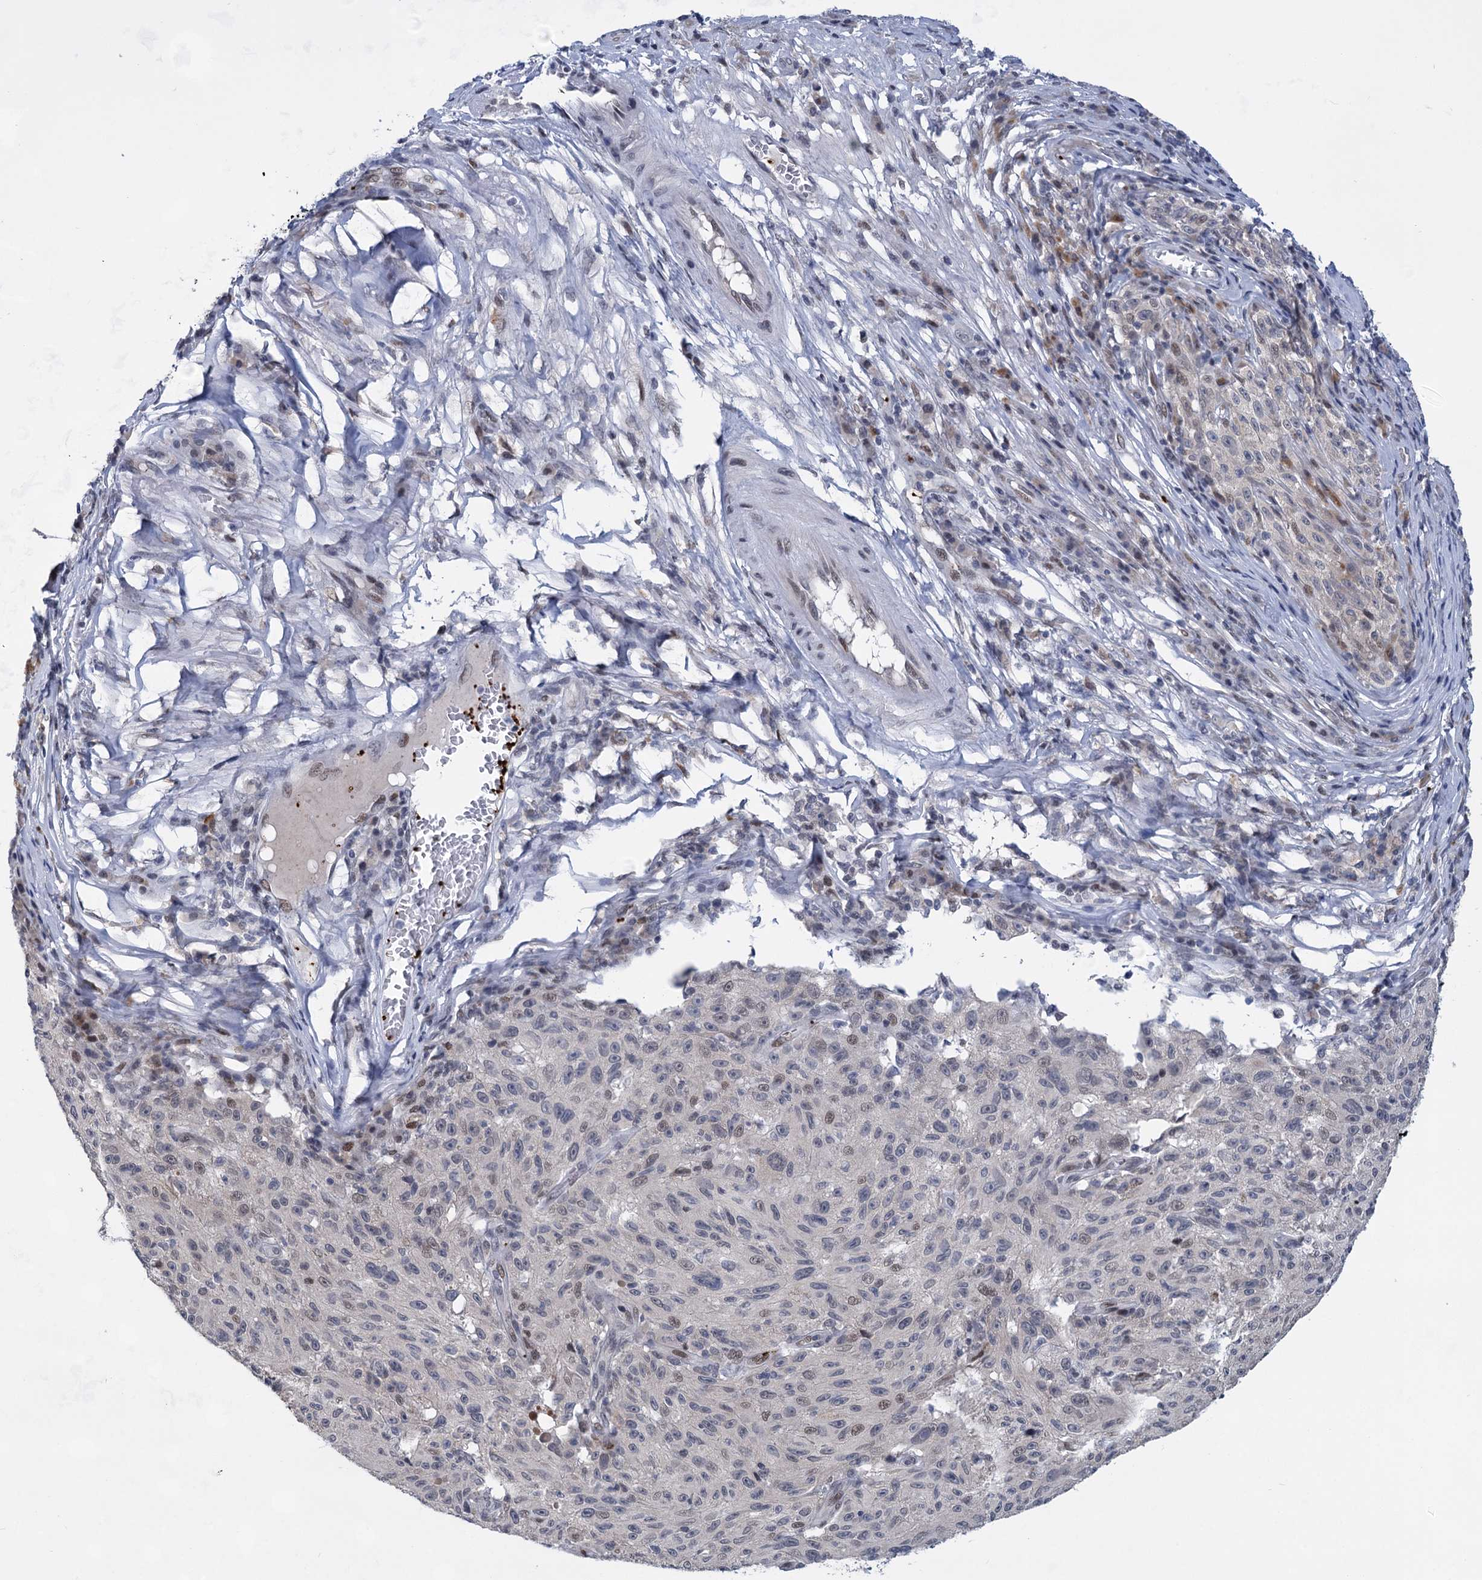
{"staining": {"intensity": "negative", "quantity": "none", "location": "none"}, "tissue": "melanoma", "cell_type": "Tumor cells", "image_type": "cancer", "snomed": [{"axis": "morphology", "description": "Malignant melanoma, NOS"}, {"axis": "topography", "description": "Skin"}], "caption": "Tumor cells are negative for protein expression in human melanoma. Brightfield microscopy of IHC stained with DAB (3,3'-diaminobenzidine) (brown) and hematoxylin (blue), captured at high magnification.", "gene": "MON2", "patient": {"sex": "female", "age": 82}}